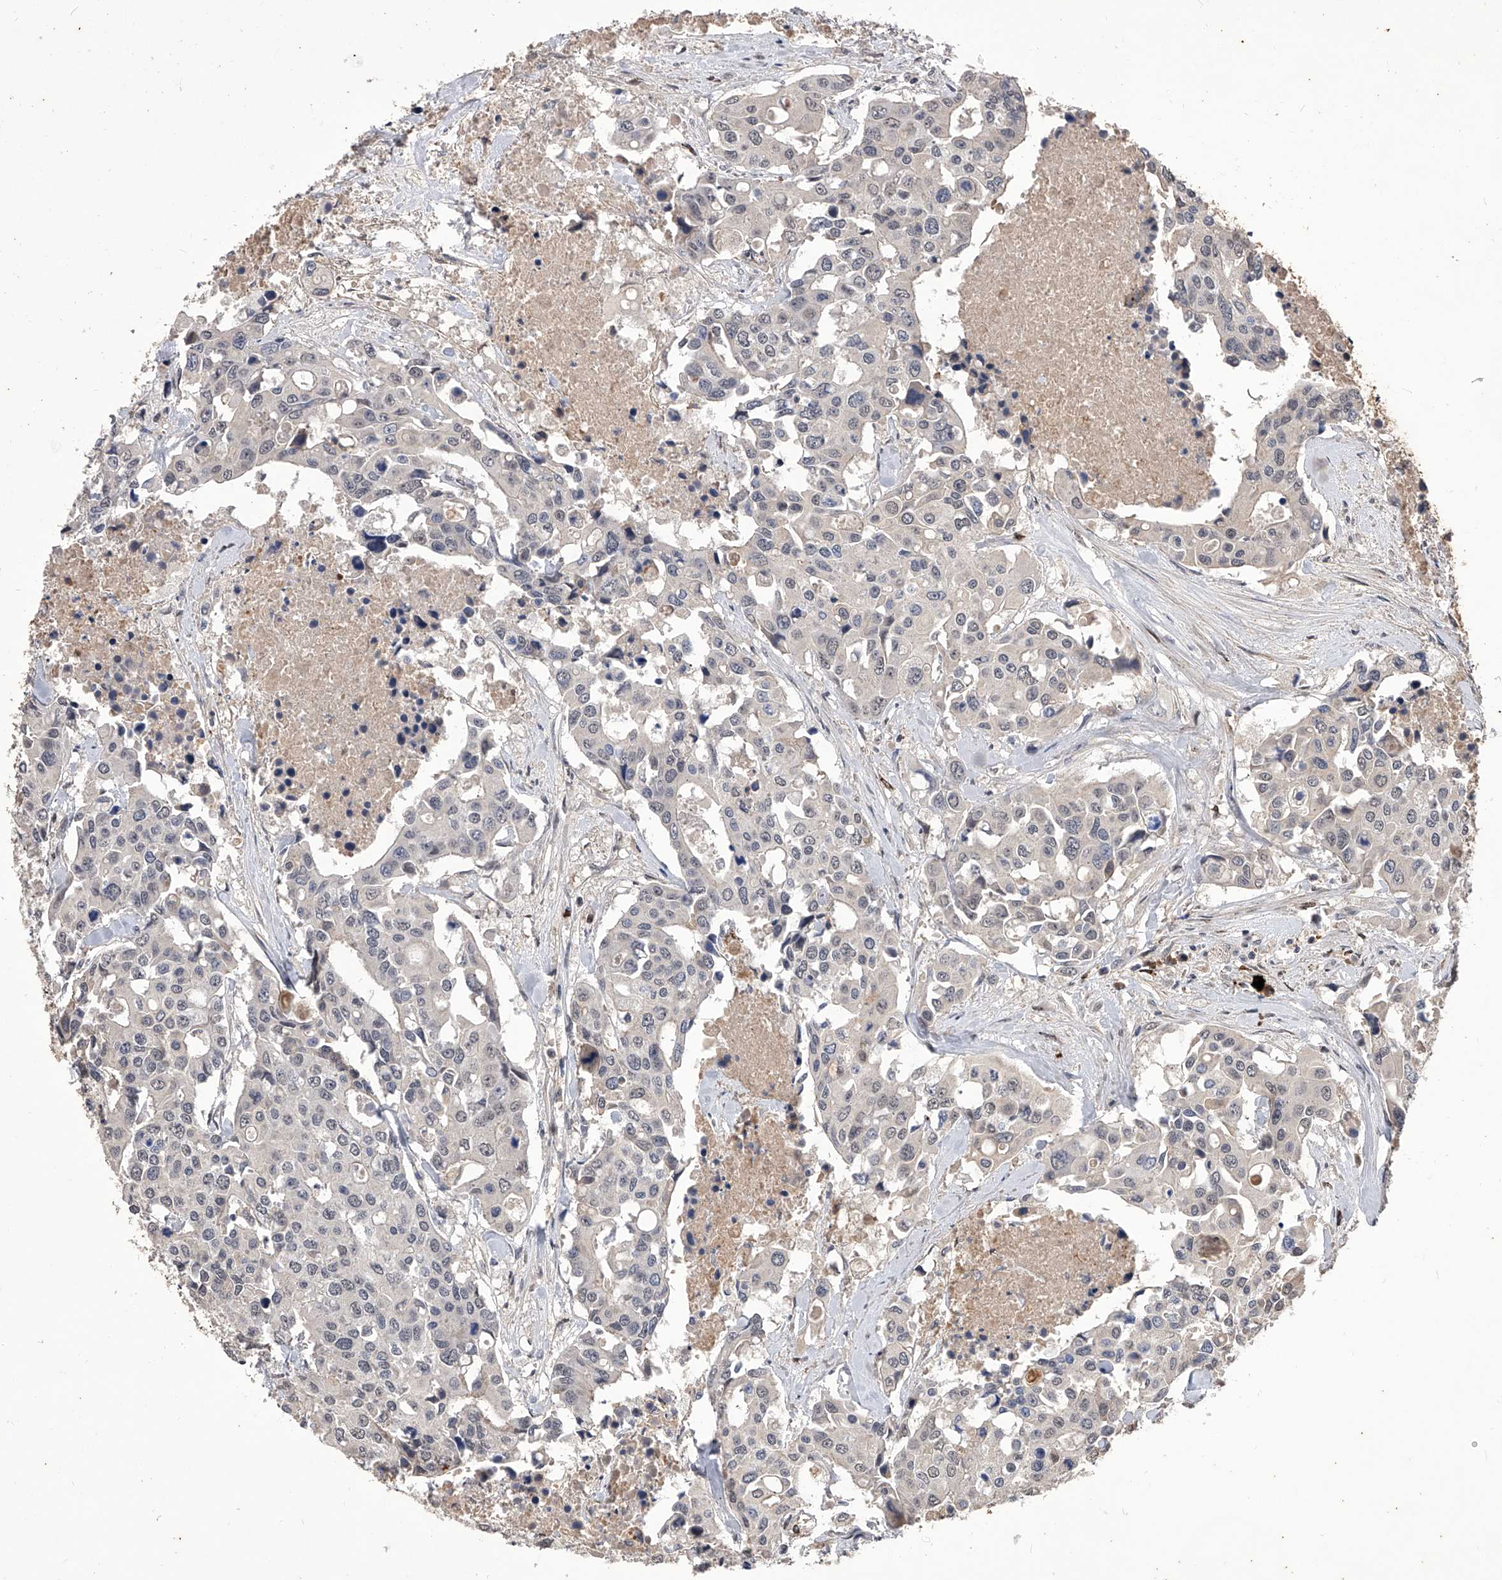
{"staining": {"intensity": "negative", "quantity": "none", "location": "none"}, "tissue": "colorectal cancer", "cell_type": "Tumor cells", "image_type": "cancer", "snomed": [{"axis": "morphology", "description": "Adenocarcinoma, NOS"}, {"axis": "topography", "description": "Colon"}], "caption": "Immunohistochemistry histopathology image of human colorectal cancer stained for a protein (brown), which reveals no positivity in tumor cells. (Immunohistochemistry (ihc), brightfield microscopy, high magnification).", "gene": "CFAP410", "patient": {"sex": "male", "age": 77}}